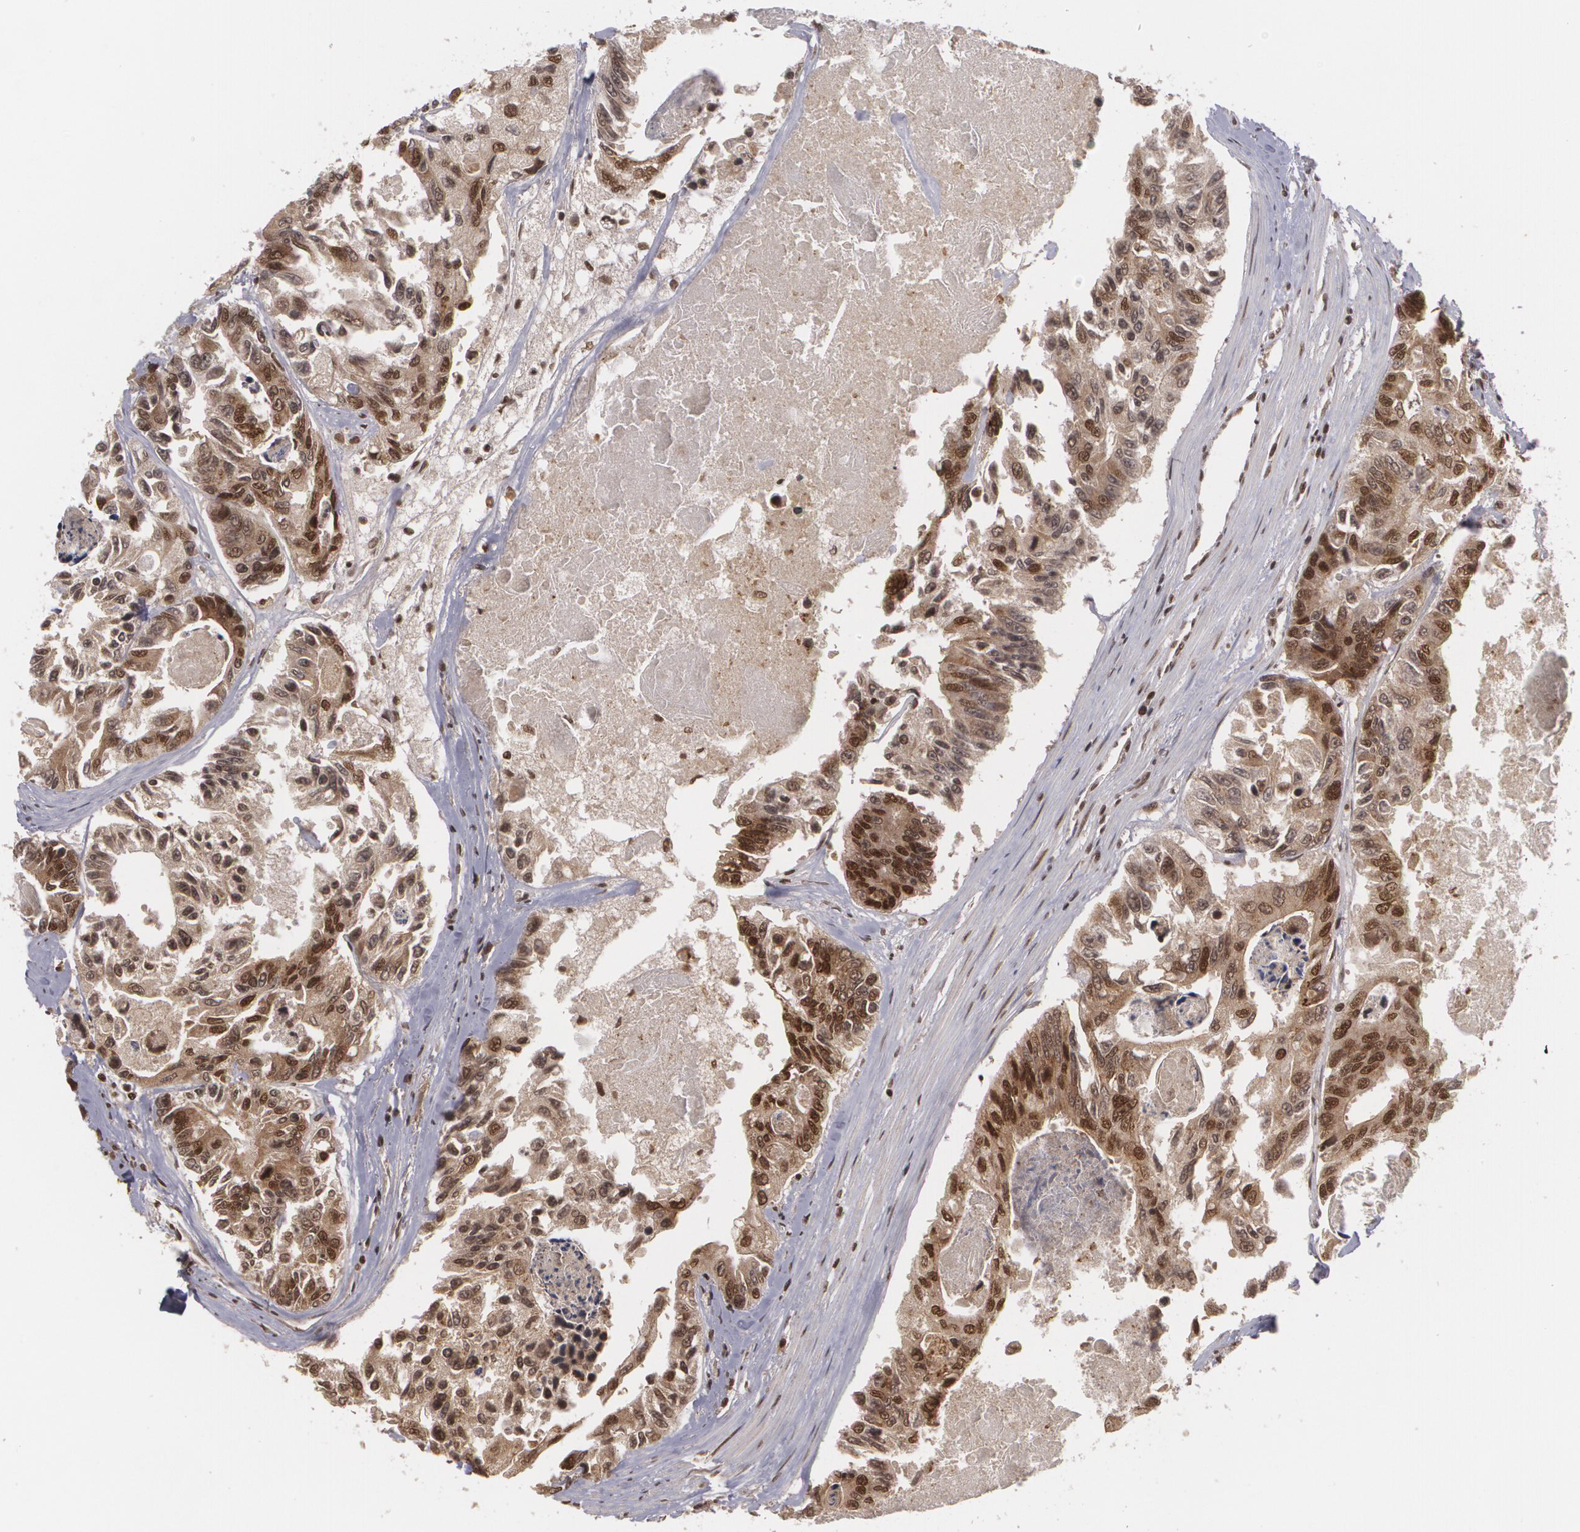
{"staining": {"intensity": "strong", "quantity": ">75%", "location": "nuclear"}, "tissue": "colorectal cancer", "cell_type": "Tumor cells", "image_type": "cancer", "snomed": [{"axis": "morphology", "description": "Adenocarcinoma, NOS"}, {"axis": "topography", "description": "Colon"}], "caption": "Approximately >75% of tumor cells in human colorectal adenocarcinoma display strong nuclear protein expression as visualized by brown immunohistochemical staining.", "gene": "RXRB", "patient": {"sex": "female", "age": 86}}